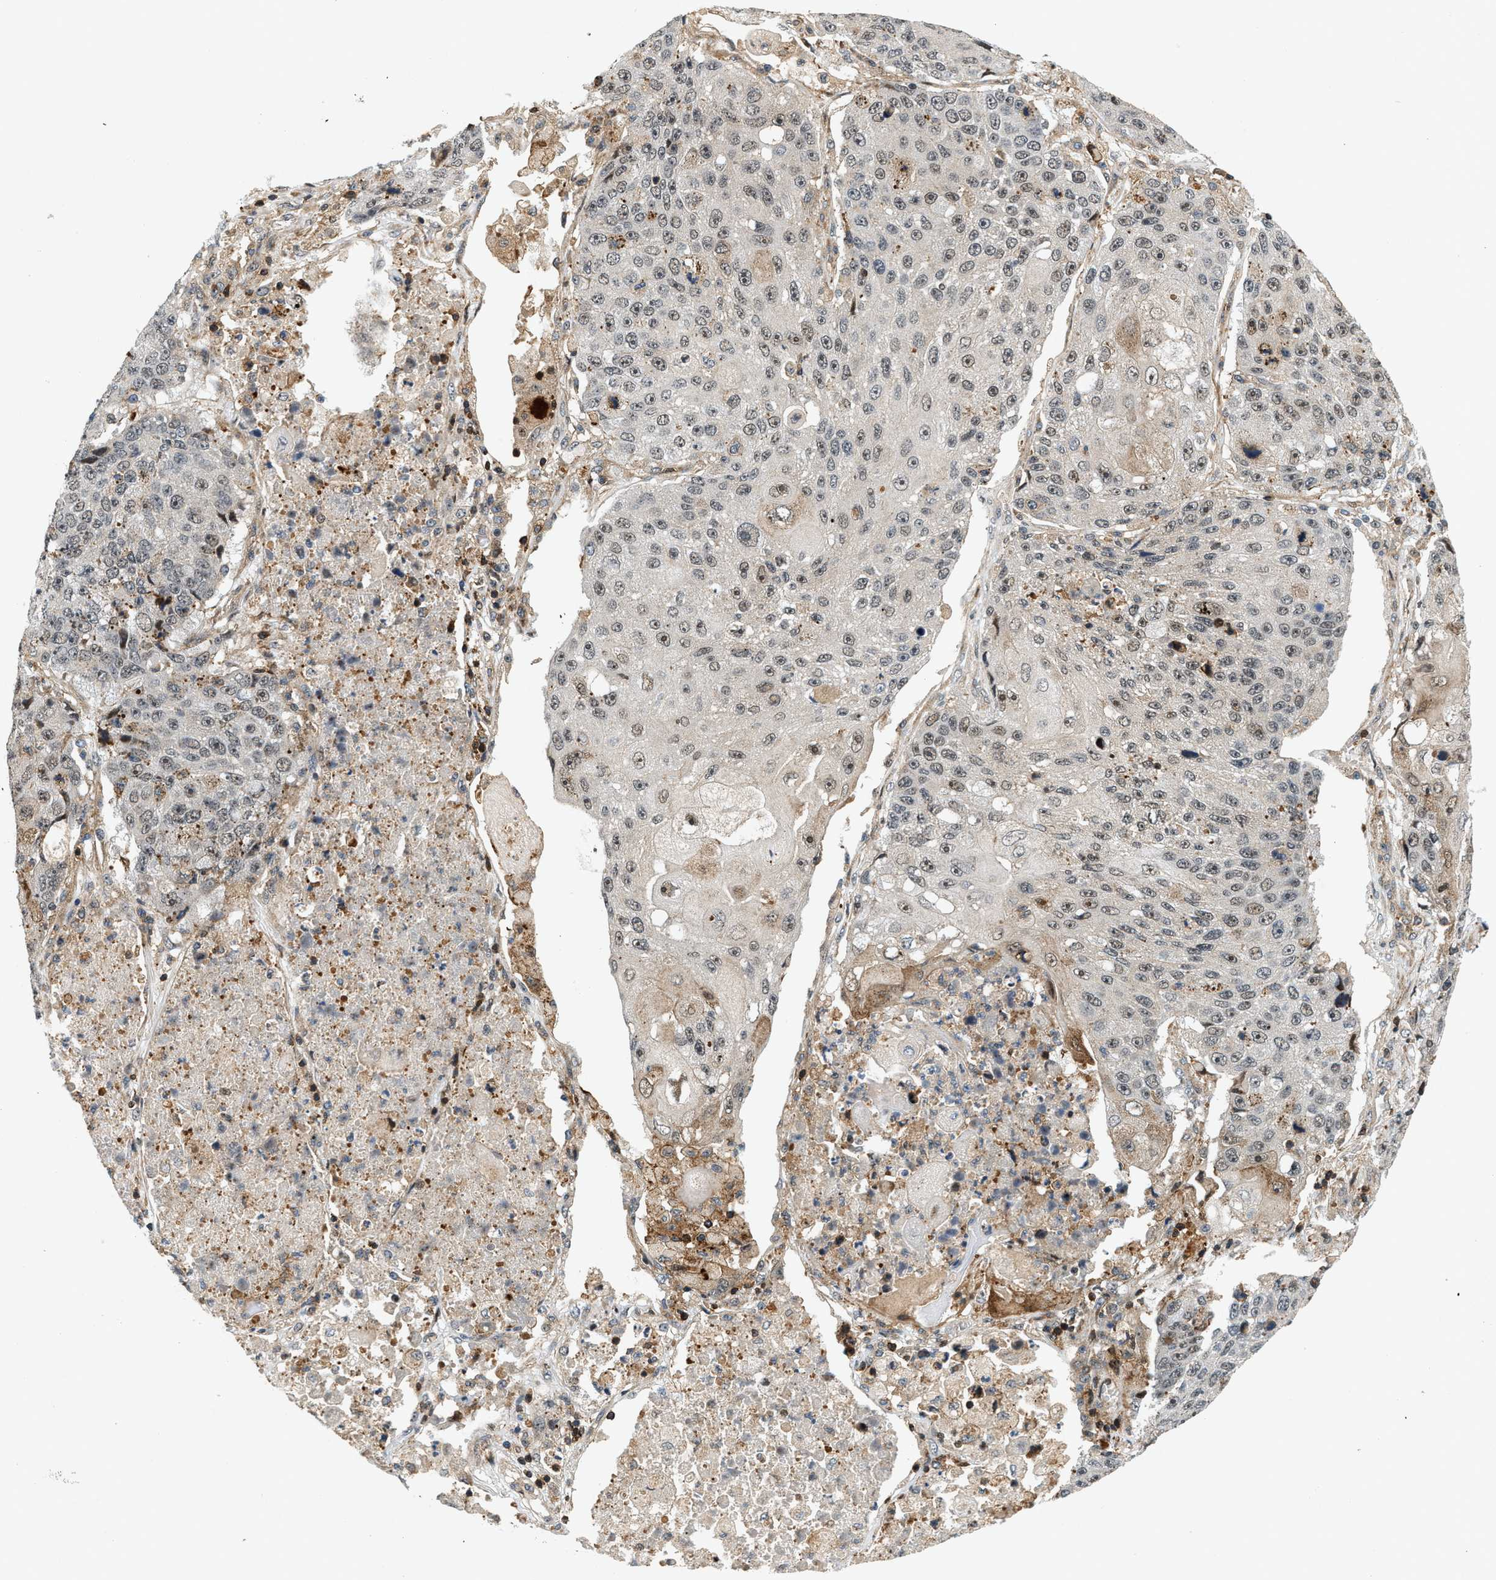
{"staining": {"intensity": "weak", "quantity": "<25%", "location": "nuclear"}, "tissue": "lung cancer", "cell_type": "Tumor cells", "image_type": "cancer", "snomed": [{"axis": "morphology", "description": "Squamous cell carcinoma, NOS"}, {"axis": "topography", "description": "Lung"}], "caption": "This is a photomicrograph of immunohistochemistry staining of lung squamous cell carcinoma, which shows no expression in tumor cells. (DAB IHC, high magnification).", "gene": "SAMD9", "patient": {"sex": "male", "age": 61}}